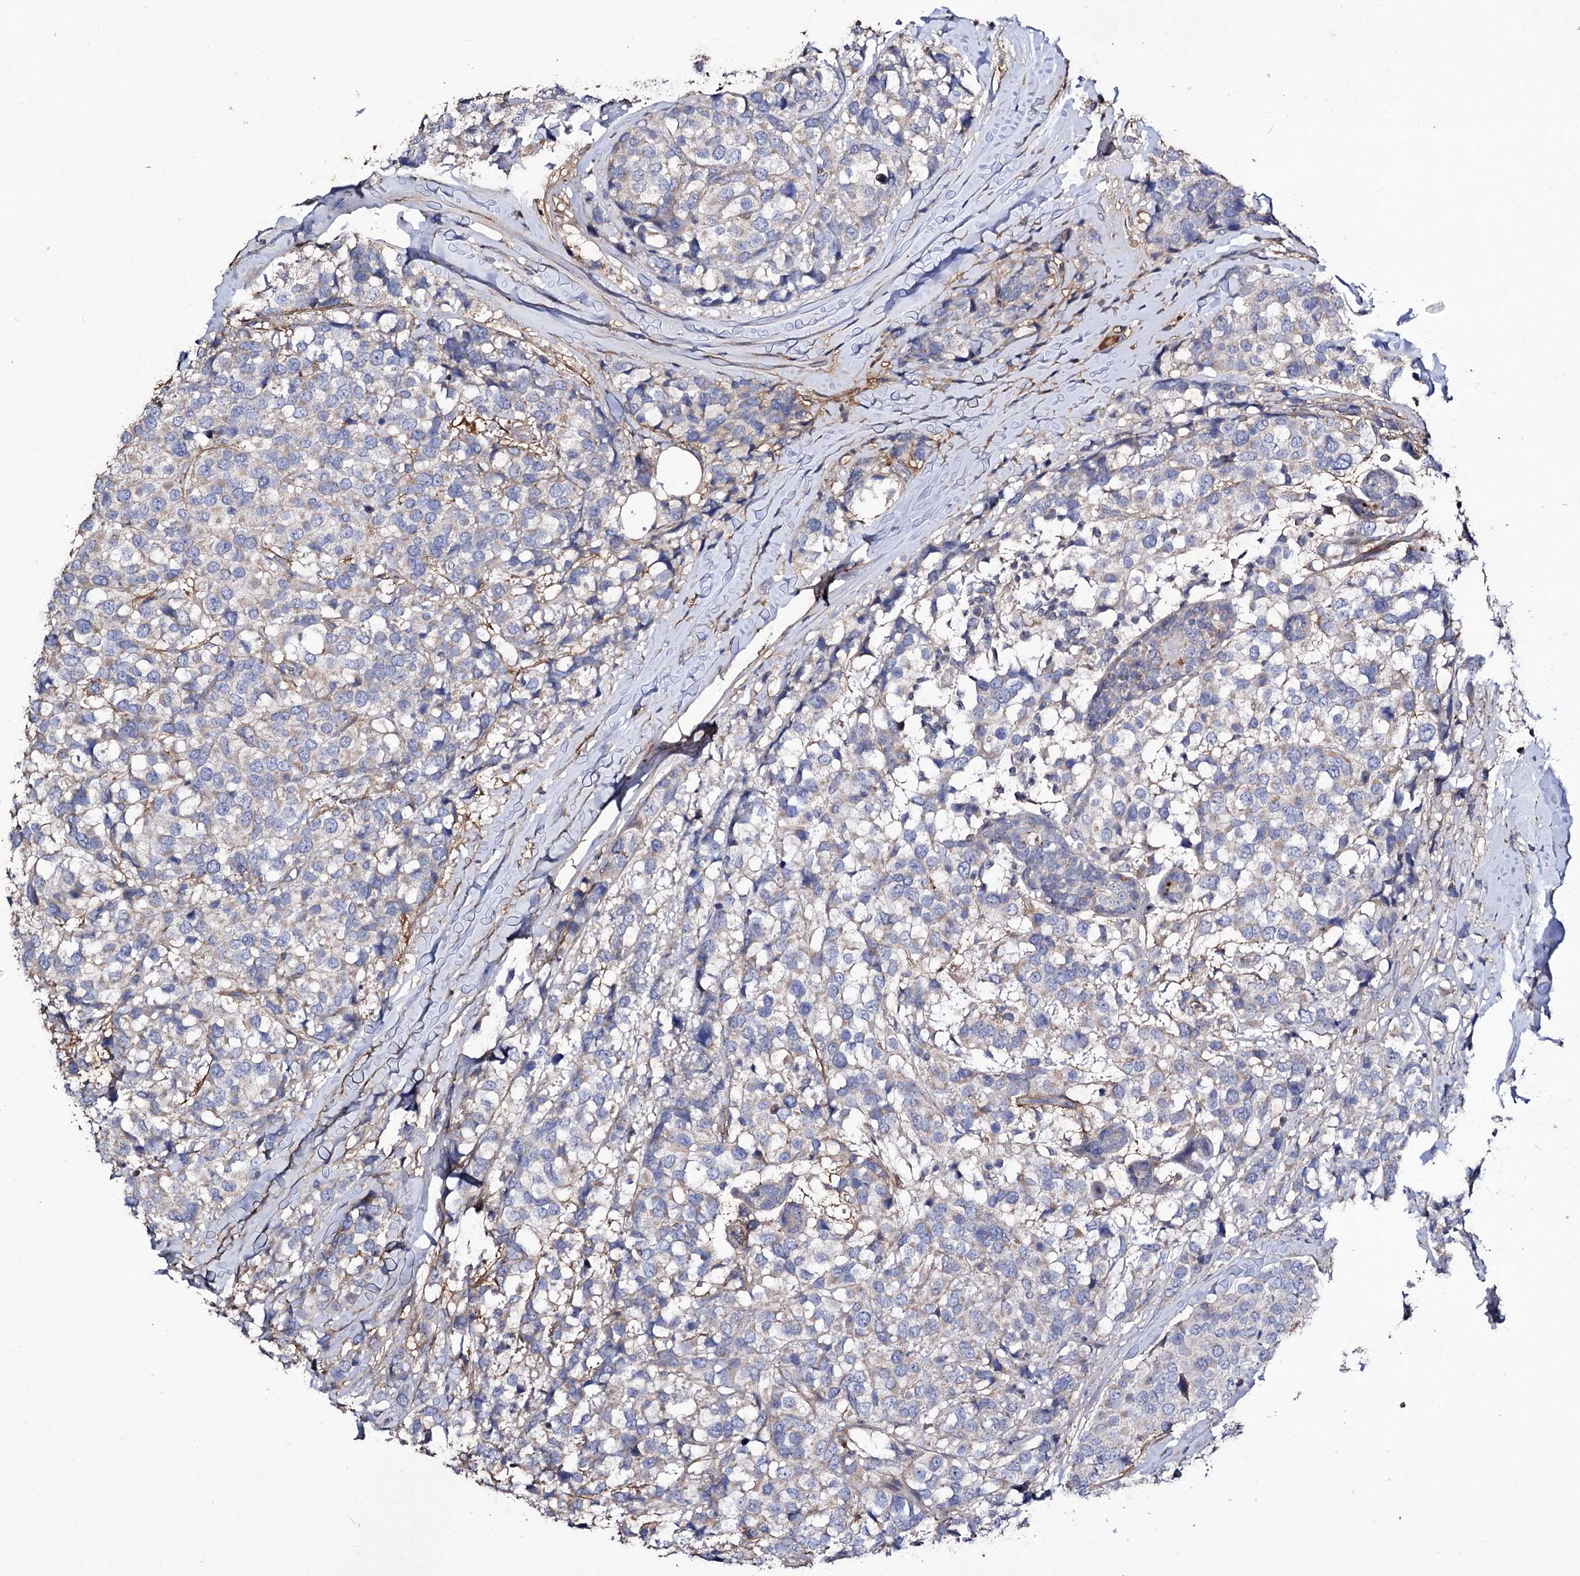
{"staining": {"intensity": "negative", "quantity": "none", "location": "none"}, "tissue": "breast cancer", "cell_type": "Tumor cells", "image_type": "cancer", "snomed": [{"axis": "morphology", "description": "Lobular carcinoma"}, {"axis": "topography", "description": "Breast"}], "caption": "A micrograph of lobular carcinoma (breast) stained for a protein exhibits no brown staining in tumor cells. (DAB (3,3'-diaminobenzidine) IHC, high magnification).", "gene": "MYO1H", "patient": {"sex": "female", "age": 59}}